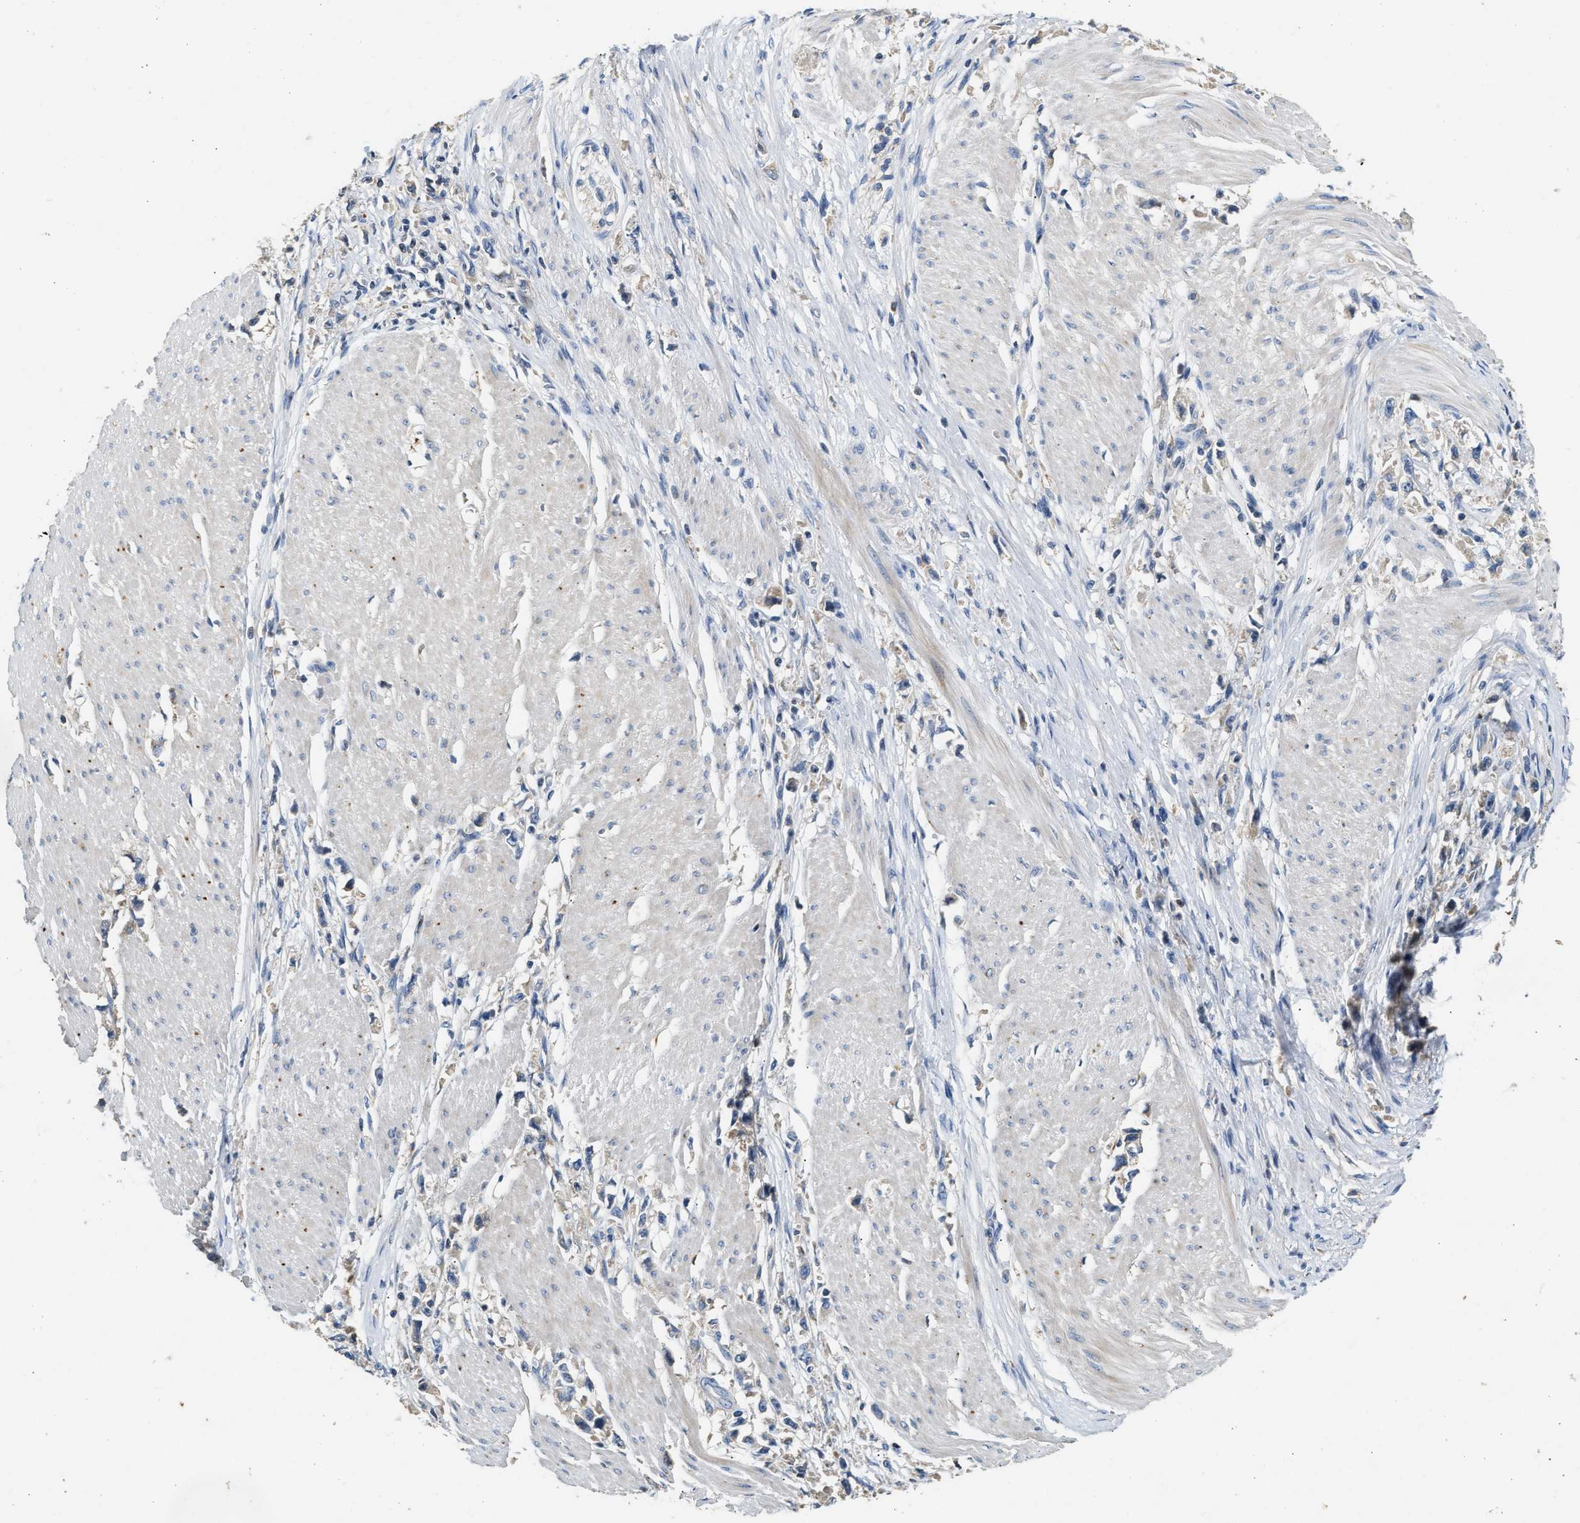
{"staining": {"intensity": "negative", "quantity": "none", "location": "none"}, "tissue": "stomach cancer", "cell_type": "Tumor cells", "image_type": "cancer", "snomed": [{"axis": "morphology", "description": "Adenocarcinoma, NOS"}, {"axis": "topography", "description": "Stomach"}], "caption": "IHC of human adenocarcinoma (stomach) displays no positivity in tumor cells.", "gene": "IL17RC", "patient": {"sex": "female", "age": 59}}